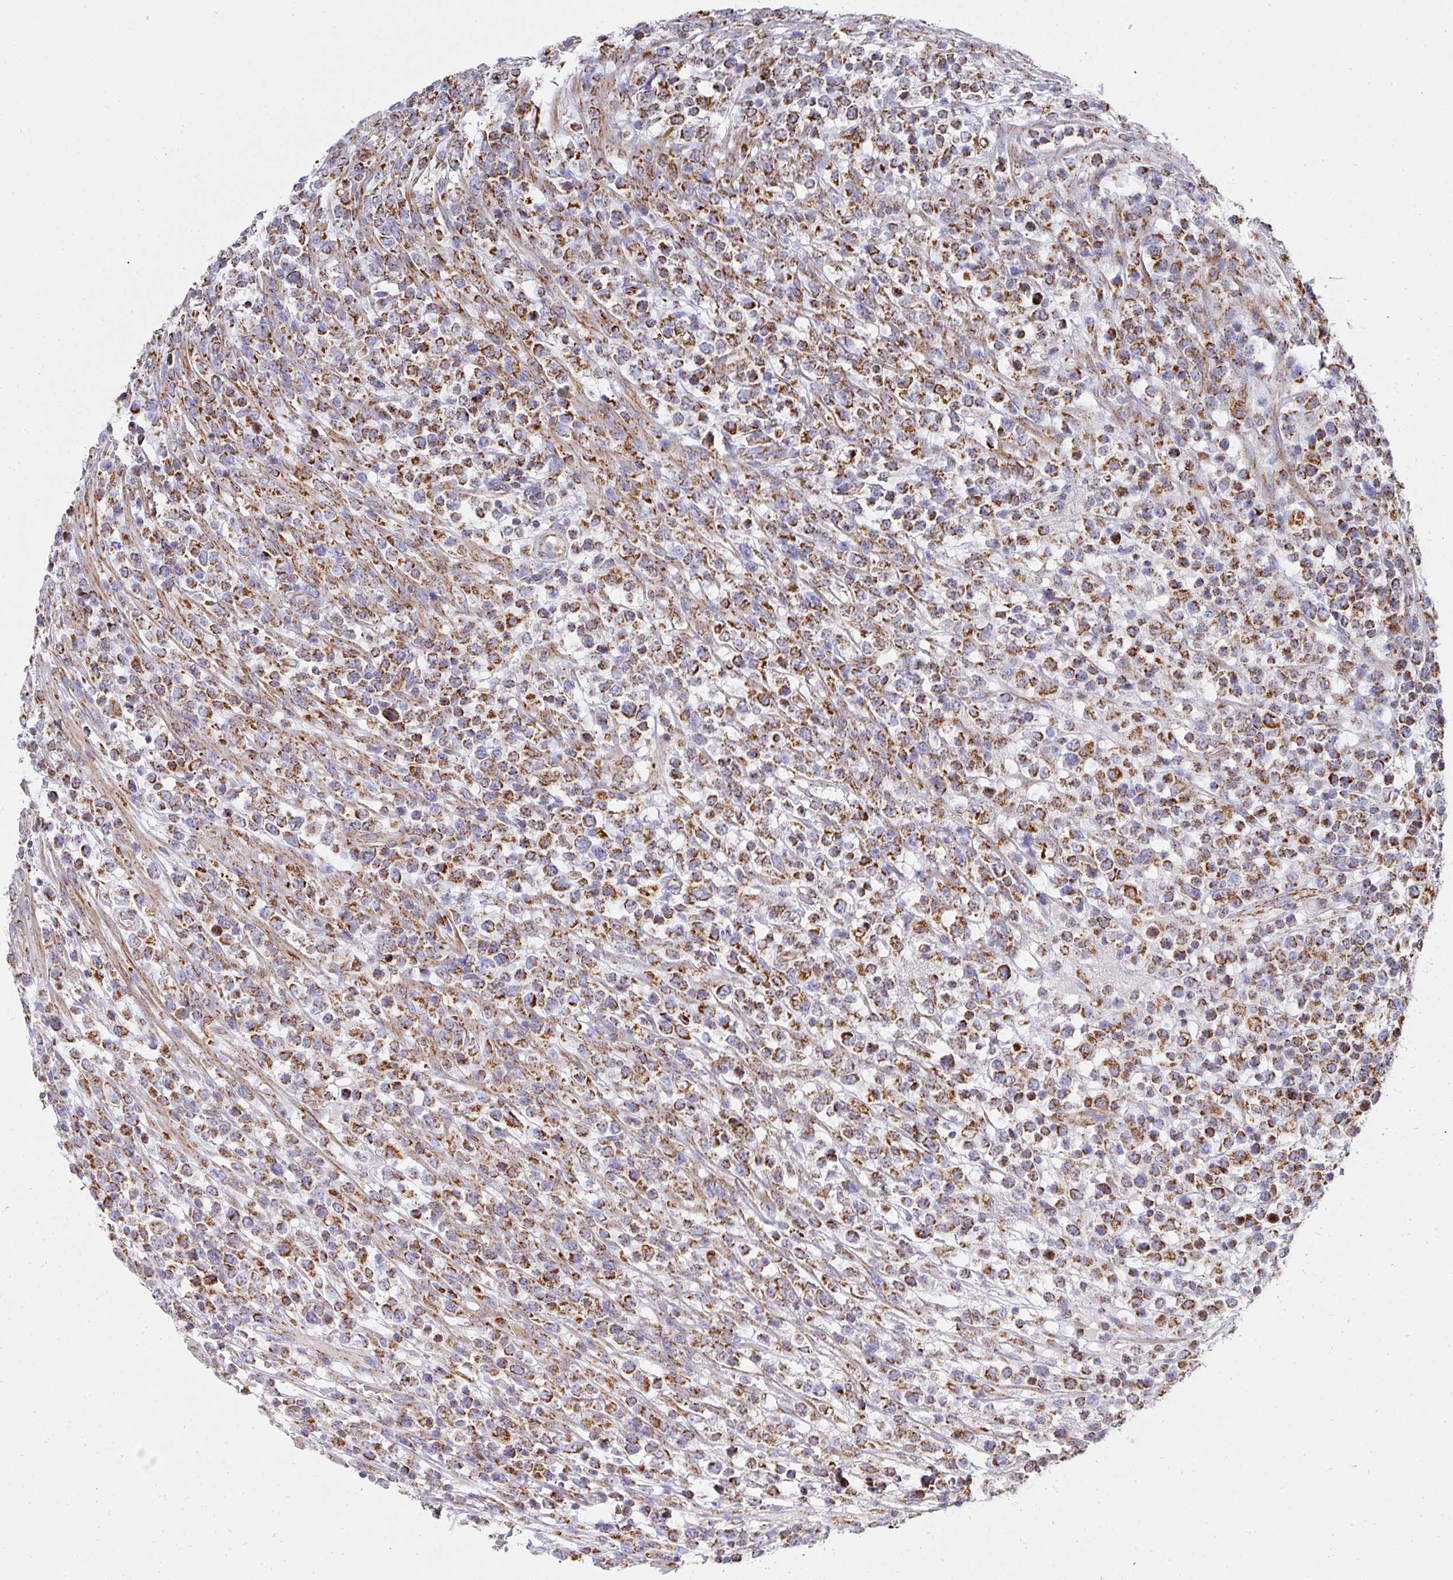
{"staining": {"intensity": "strong", "quantity": ">75%", "location": "cytoplasmic/membranous"}, "tissue": "lymphoma", "cell_type": "Tumor cells", "image_type": "cancer", "snomed": [{"axis": "morphology", "description": "Malignant lymphoma, non-Hodgkin's type, High grade"}, {"axis": "topography", "description": "Colon"}], "caption": "Lymphoma tissue demonstrates strong cytoplasmic/membranous staining in approximately >75% of tumor cells, visualized by immunohistochemistry.", "gene": "UQCRFS1", "patient": {"sex": "female", "age": 53}}